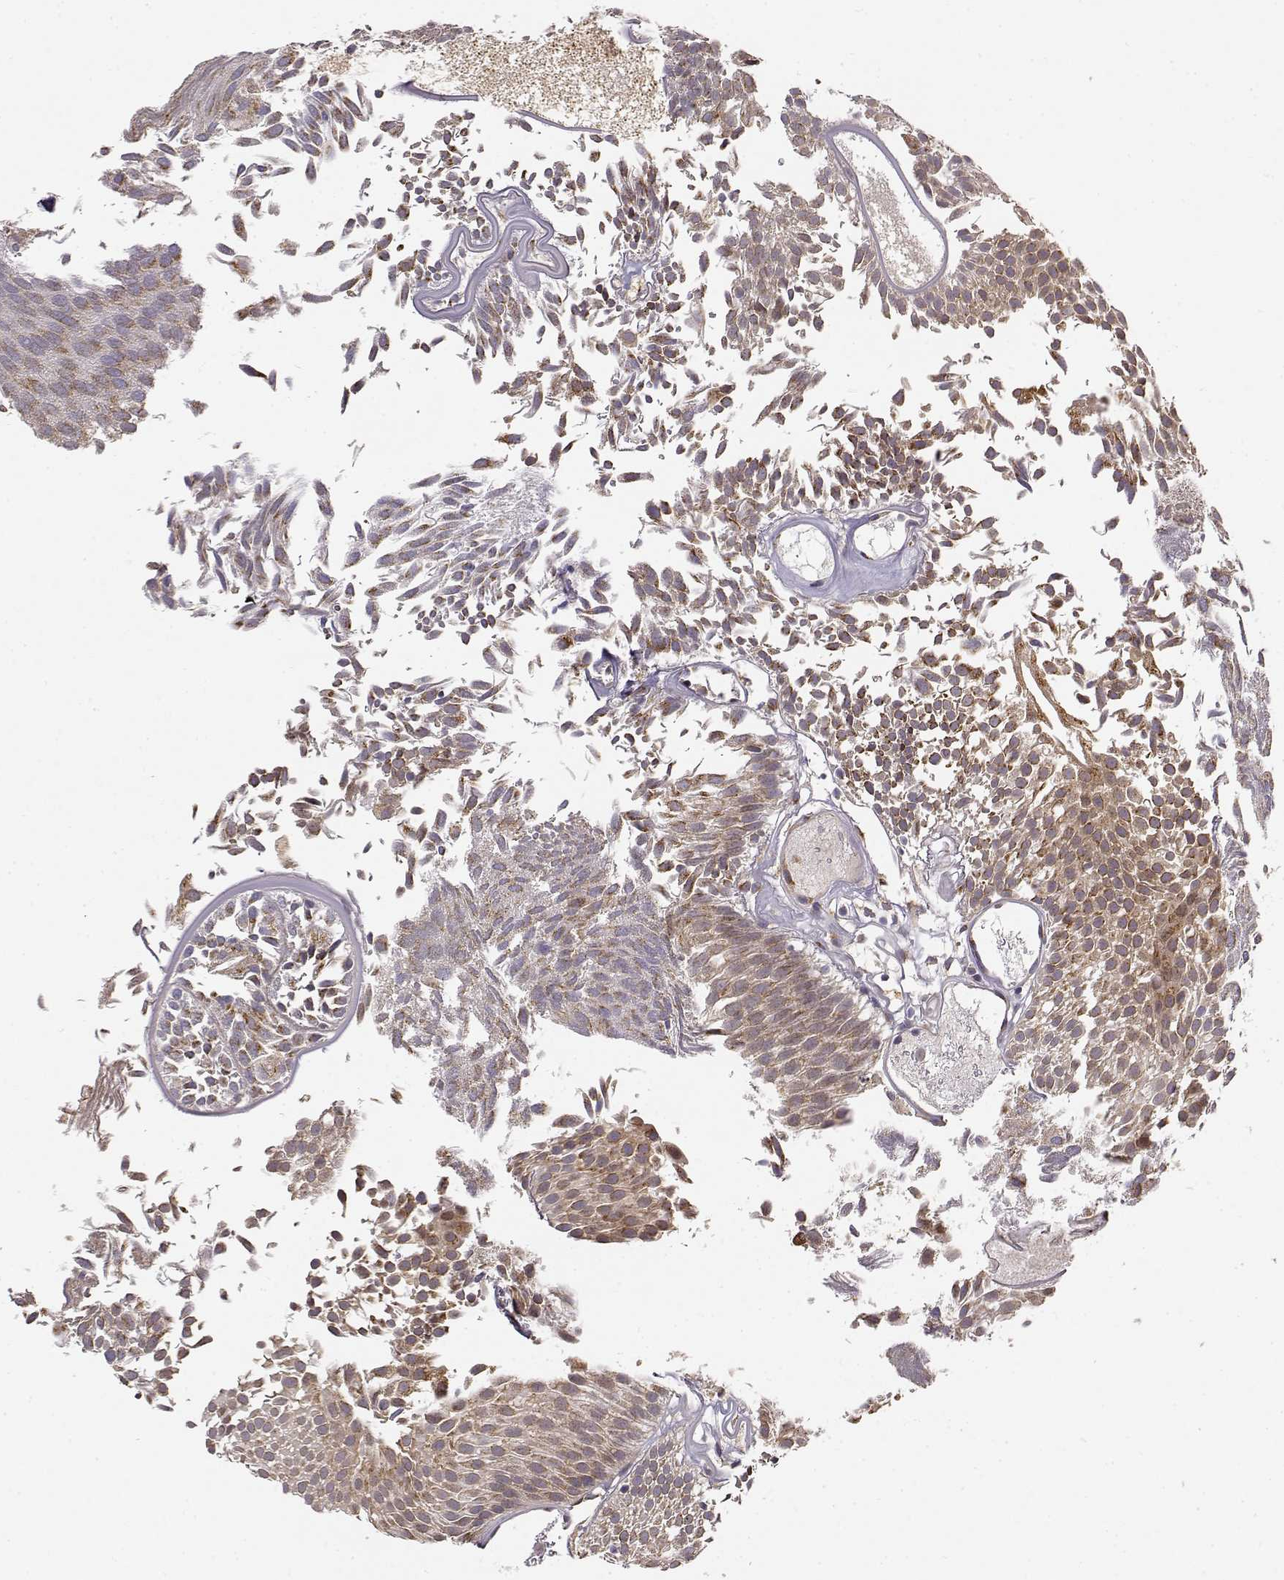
{"staining": {"intensity": "moderate", "quantity": ">75%", "location": "cytoplasmic/membranous"}, "tissue": "urothelial cancer", "cell_type": "Tumor cells", "image_type": "cancer", "snomed": [{"axis": "morphology", "description": "Urothelial carcinoma, Low grade"}, {"axis": "topography", "description": "Urinary bladder"}], "caption": "Tumor cells display medium levels of moderate cytoplasmic/membranous expression in approximately >75% of cells in urothelial carcinoma (low-grade).", "gene": "ERGIC2", "patient": {"sex": "male", "age": 52}}